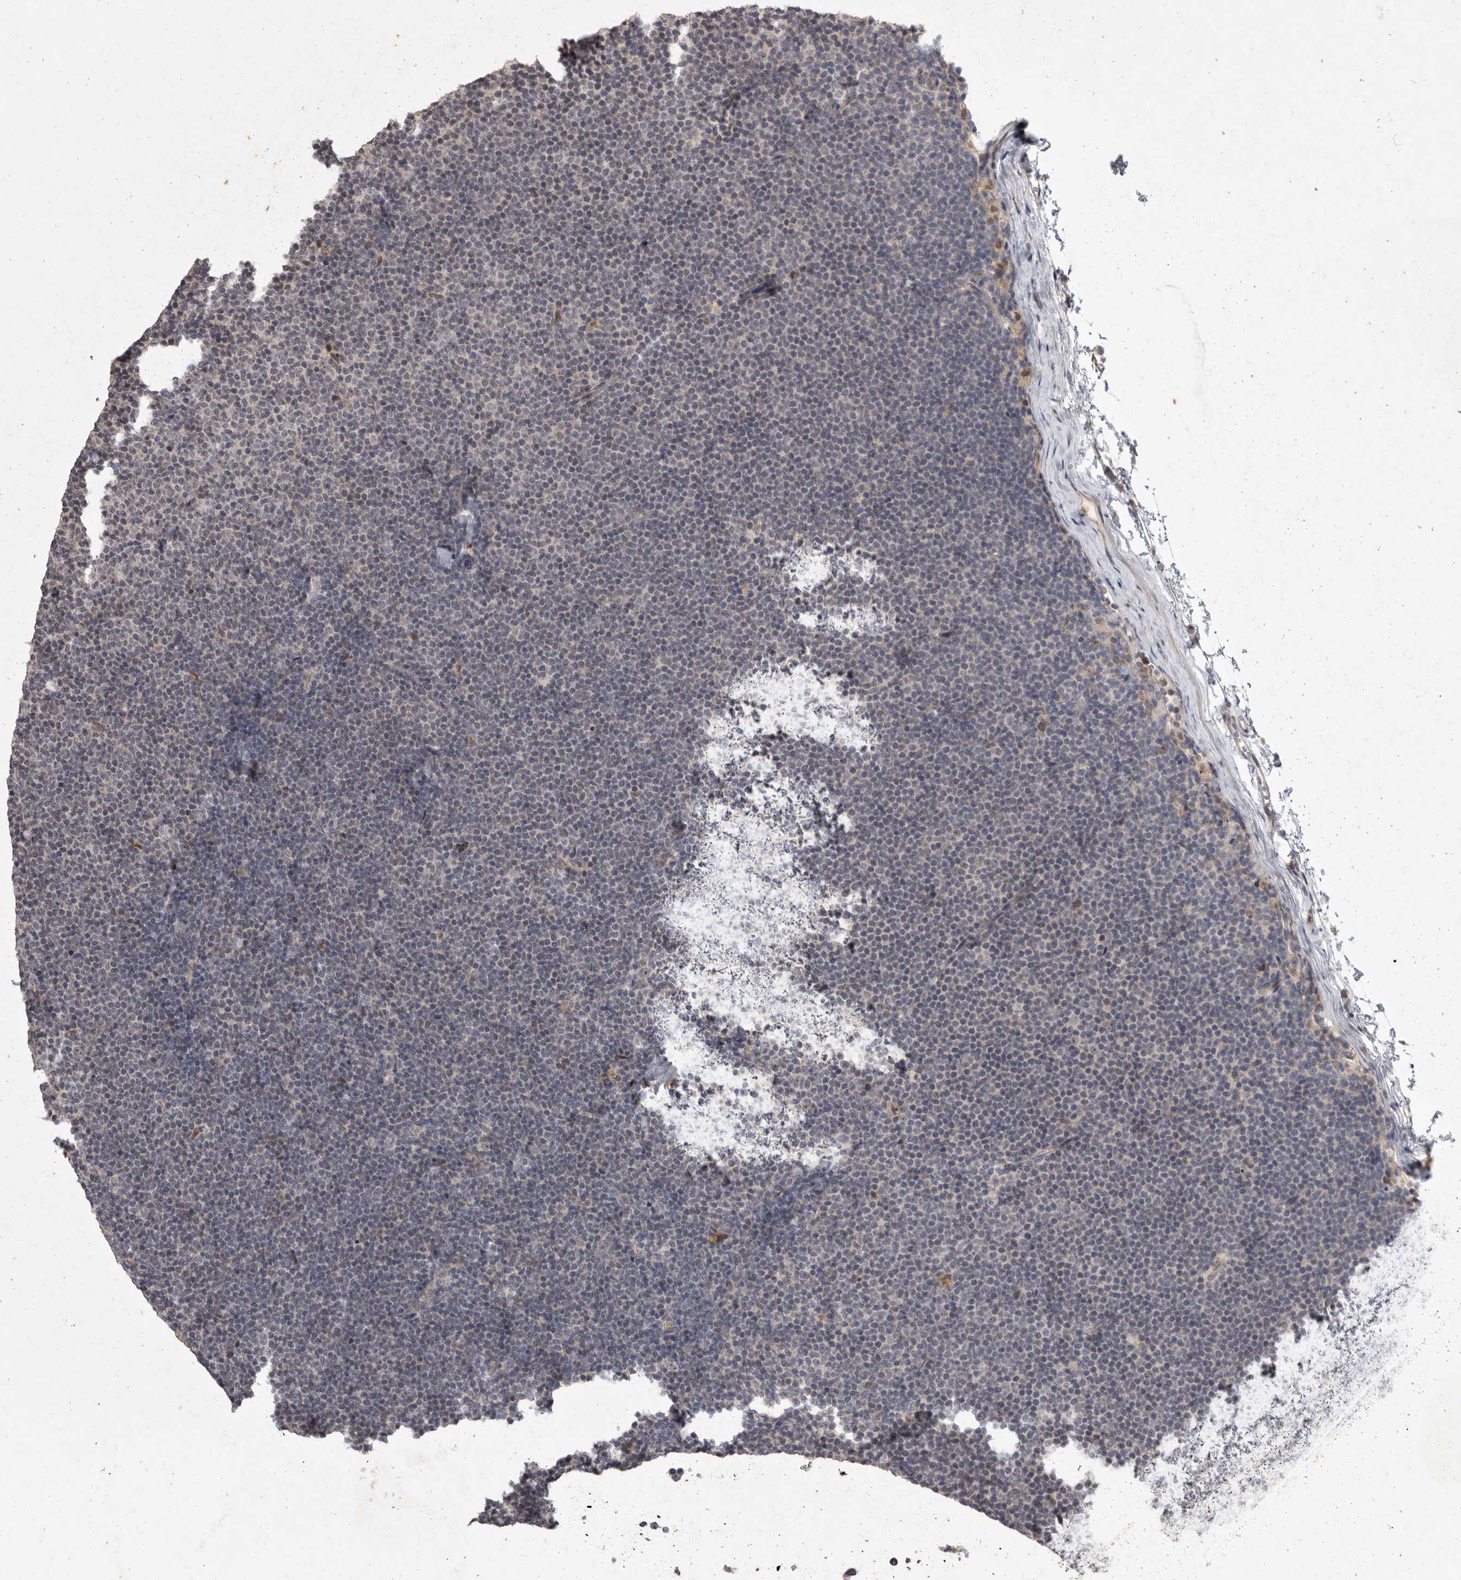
{"staining": {"intensity": "negative", "quantity": "none", "location": "none"}, "tissue": "lymphoma", "cell_type": "Tumor cells", "image_type": "cancer", "snomed": [{"axis": "morphology", "description": "Malignant lymphoma, non-Hodgkin's type, Low grade"}, {"axis": "topography", "description": "Lymph node"}], "caption": "Photomicrograph shows no significant protein expression in tumor cells of low-grade malignant lymphoma, non-Hodgkin's type. (DAB immunohistochemistry (IHC) with hematoxylin counter stain).", "gene": "MAN2A1", "patient": {"sex": "female", "age": 53}}